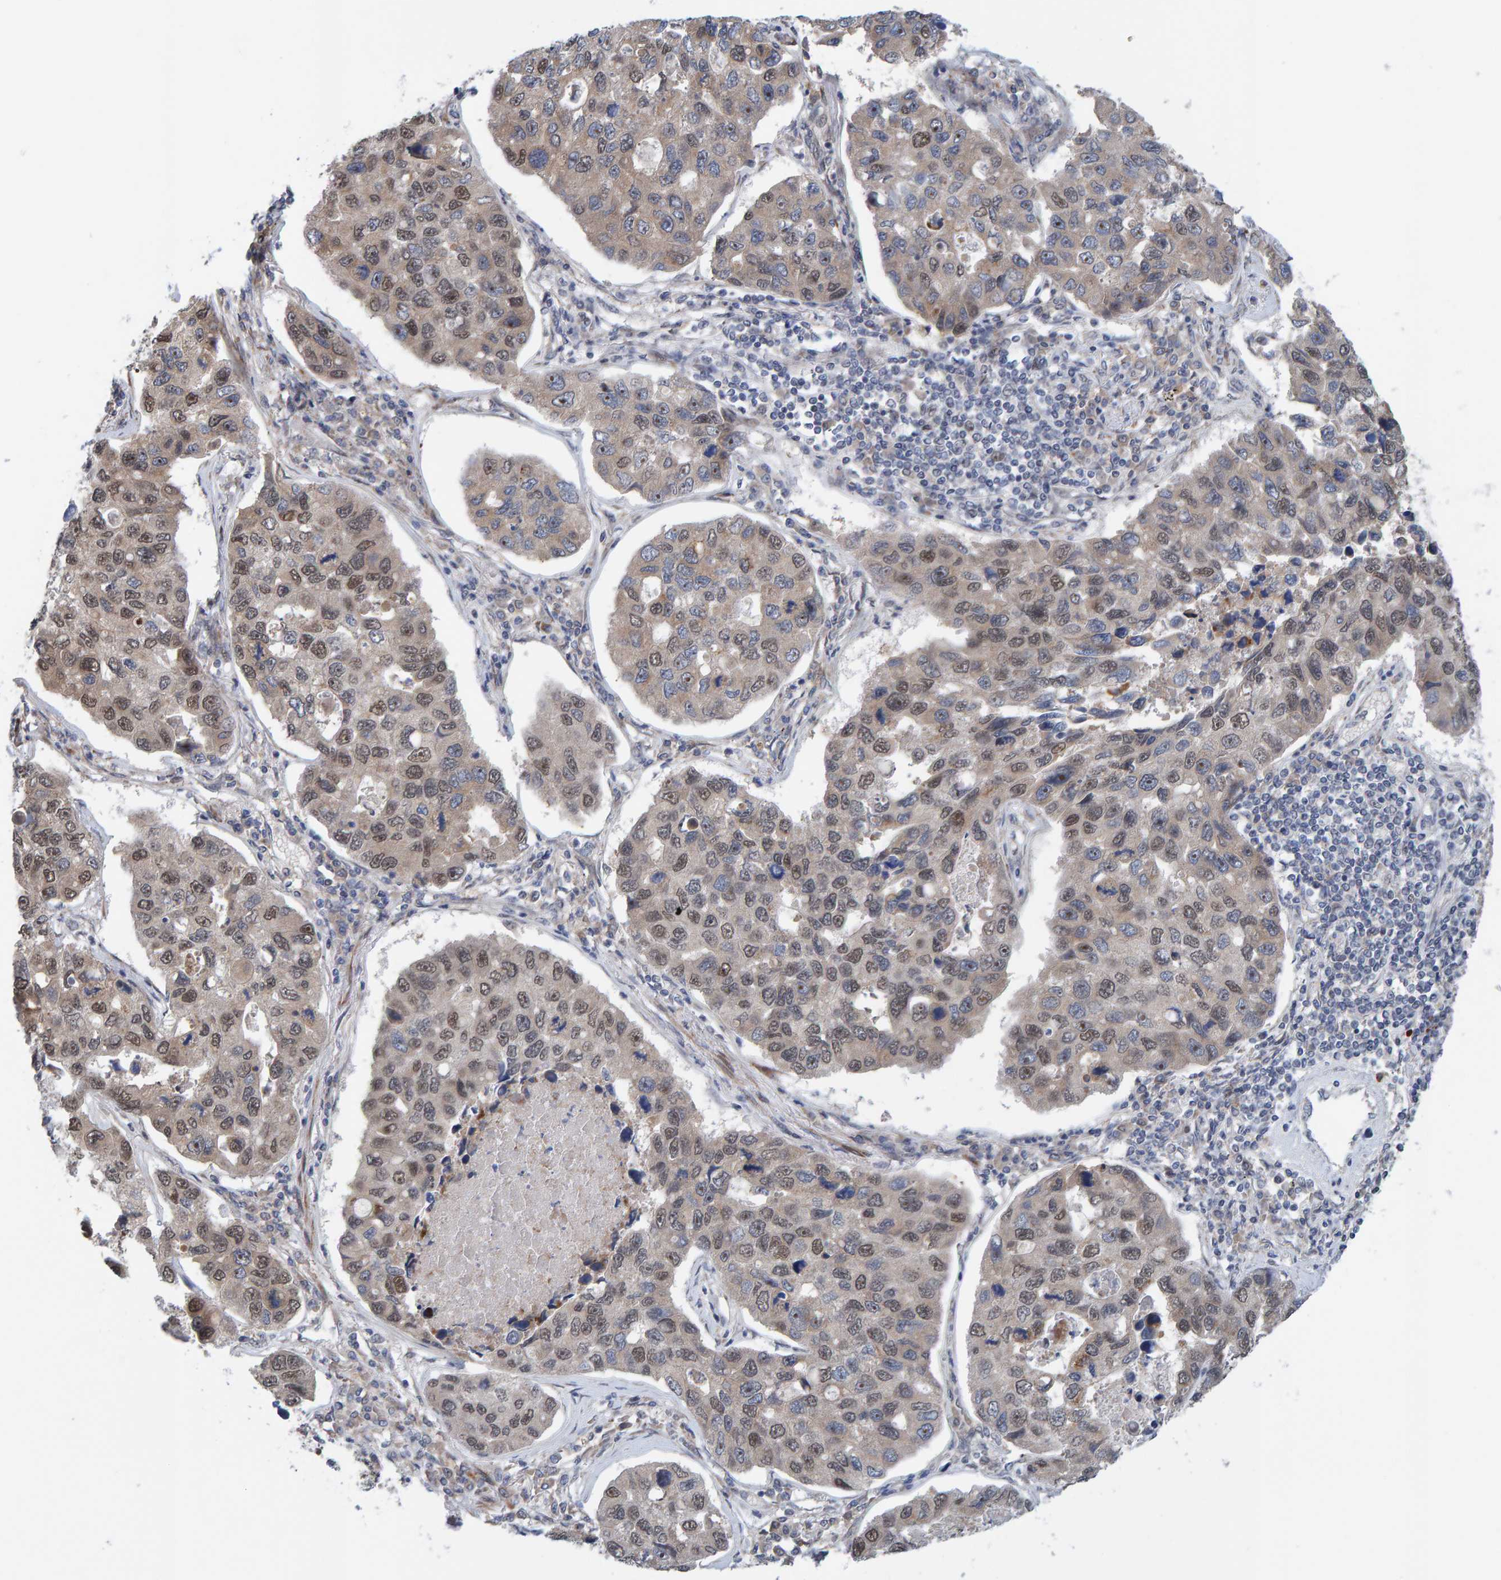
{"staining": {"intensity": "weak", "quantity": "25%-75%", "location": "cytoplasmic/membranous,nuclear"}, "tissue": "lung cancer", "cell_type": "Tumor cells", "image_type": "cancer", "snomed": [{"axis": "morphology", "description": "Adenocarcinoma, NOS"}, {"axis": "topography", "description": "Lung"}], "caption": "DAB immunohistochemical staining of human adenocarcinoma (lung) displays weak cytoplasmic/membranous and nuclear protein positivity in about 25%-75% of tumor cells.", "gene": "MFSD6L", "patient": {"sex": "male", "age": 64}}